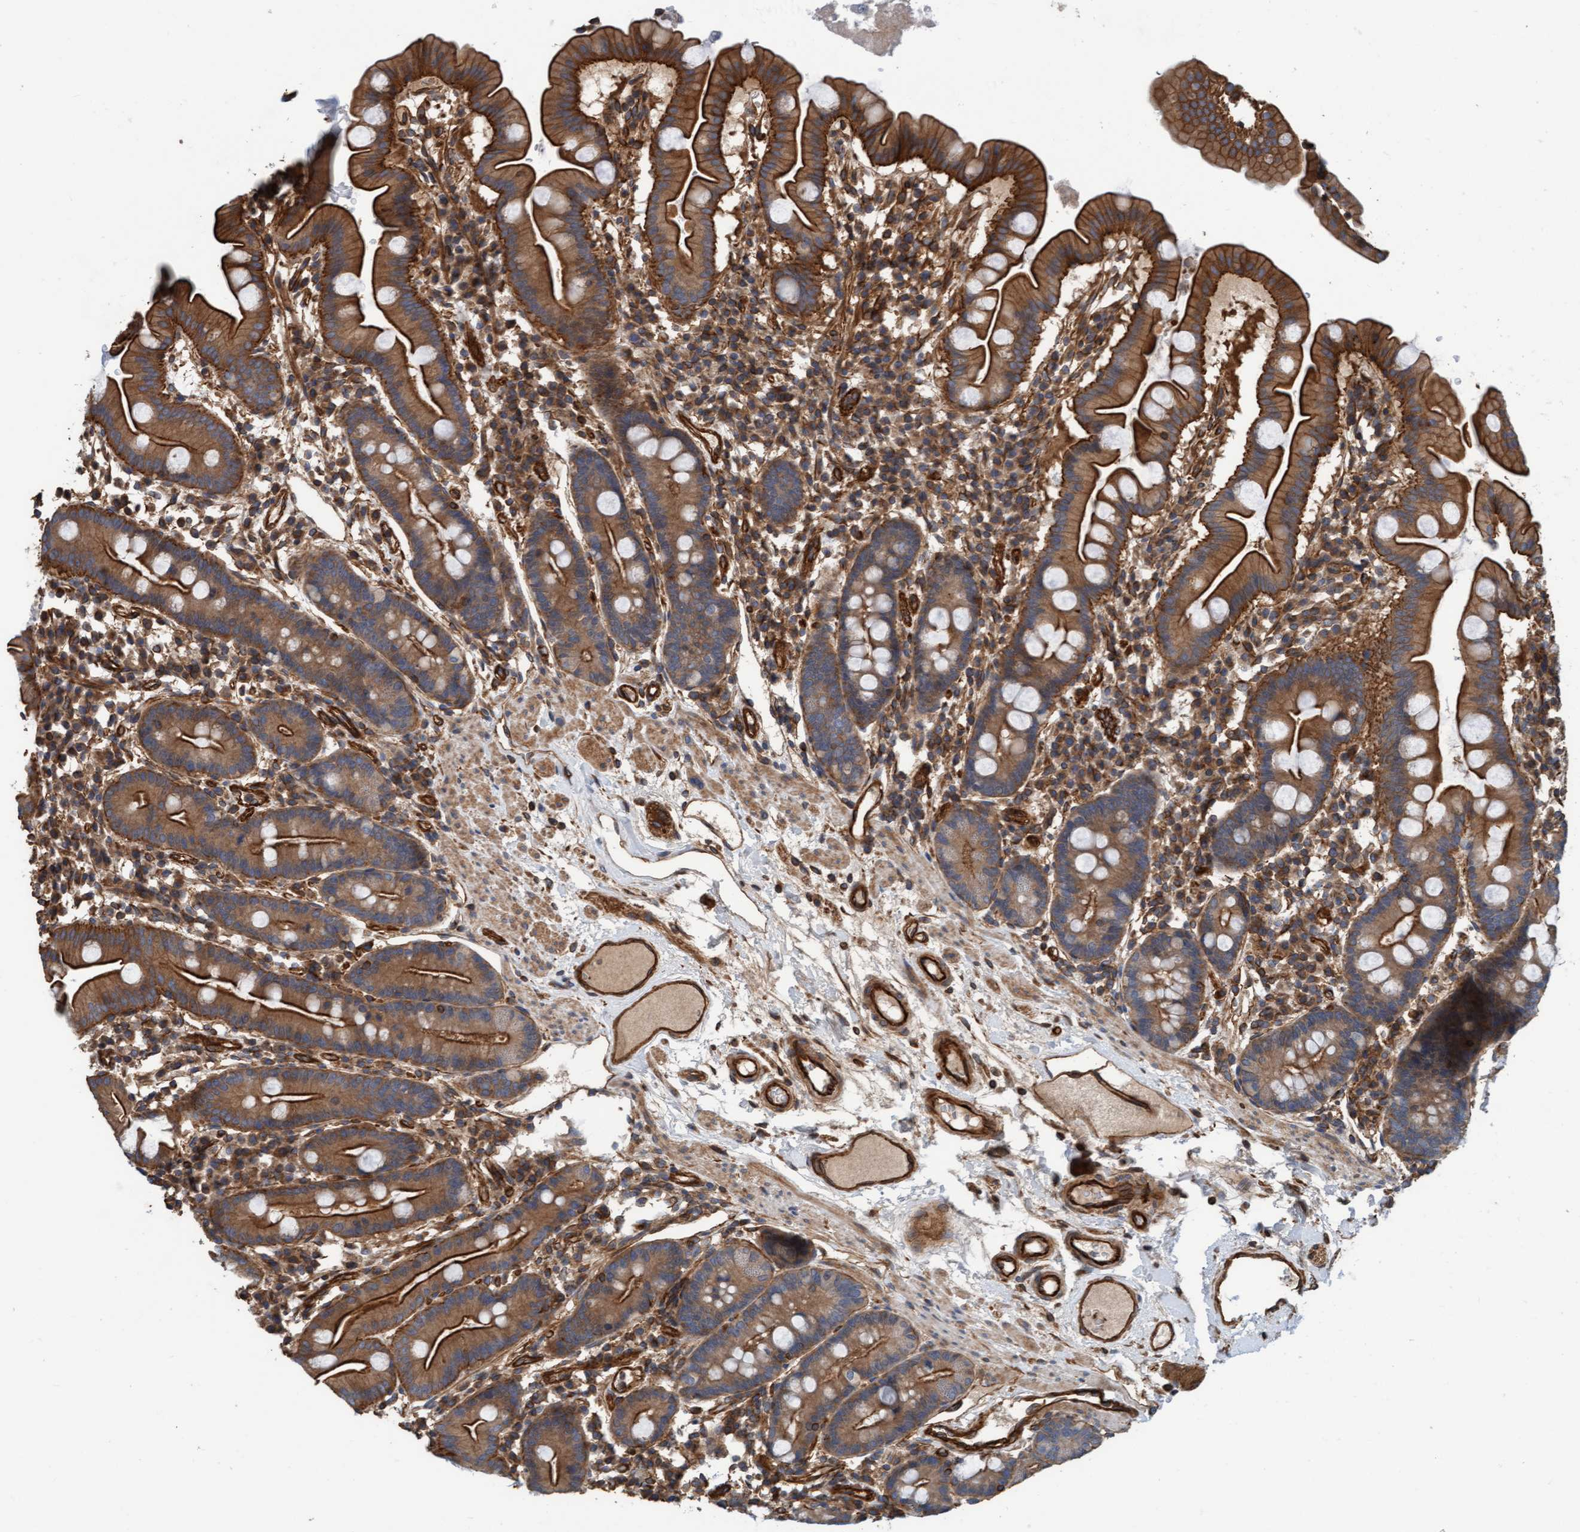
{"staining": {"intensity": "strong", "quantity": ">75%", "location": "cytoplasmic/membranous"}, "tissue": "duodenum", "cell_type": "Glandular cells", "image_type": "normal", "snomed": [{"axis": "morphology", "description": "Normal tissue, NOS"}, {"axis": "topography", "description": "Duodenum"}], "caption": "IHC (DAB (3,3'-diaminobenzidine)) staining of unremarkable duodenum exhibits strong cytoplasmic/membranous protein staining in about >75% of glandular cells.", "gene": "STXBP4", "patient": {"sex": "male", "age": 50}}